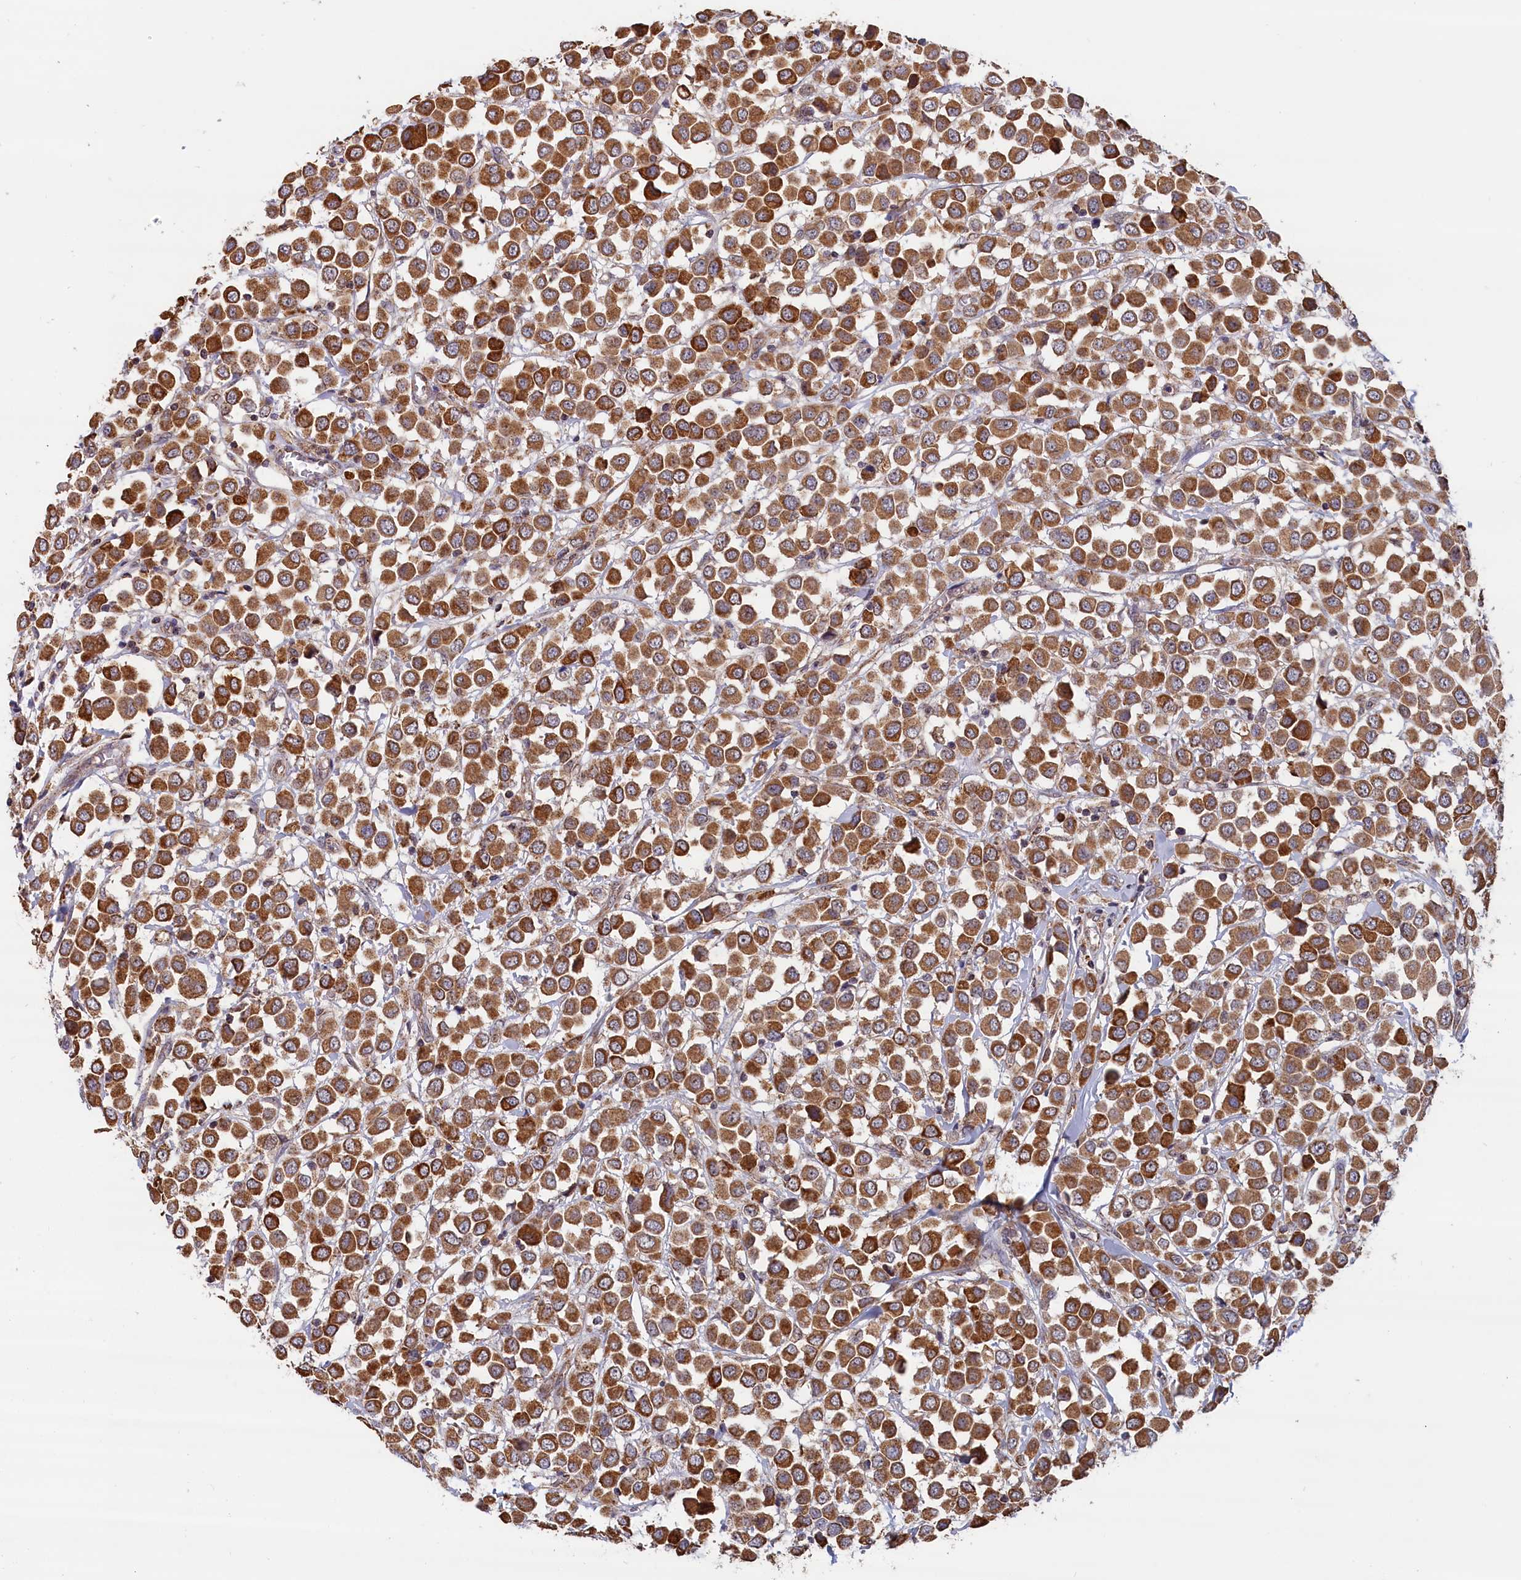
{"staining": {"intensity": "moderate", "quantity": ">75%", "location": "cytoplasmic/membranous"}, "tissue": "breast cancer", "cell_type": "Tumor cells", "image_type": "cancer", "snomed": [{"axis": "morphology", "description": "Duct carcinoma"}, {"axis": "topography", "description": "Breast"}], "caption": "A medium amount of moderate cytoplasmic/membranous staining is identified in approximately >75% of tumor cells in breast cancer tissue.", "gene": "ZNF816", "patient": {"sex": "female", "age": 61}}